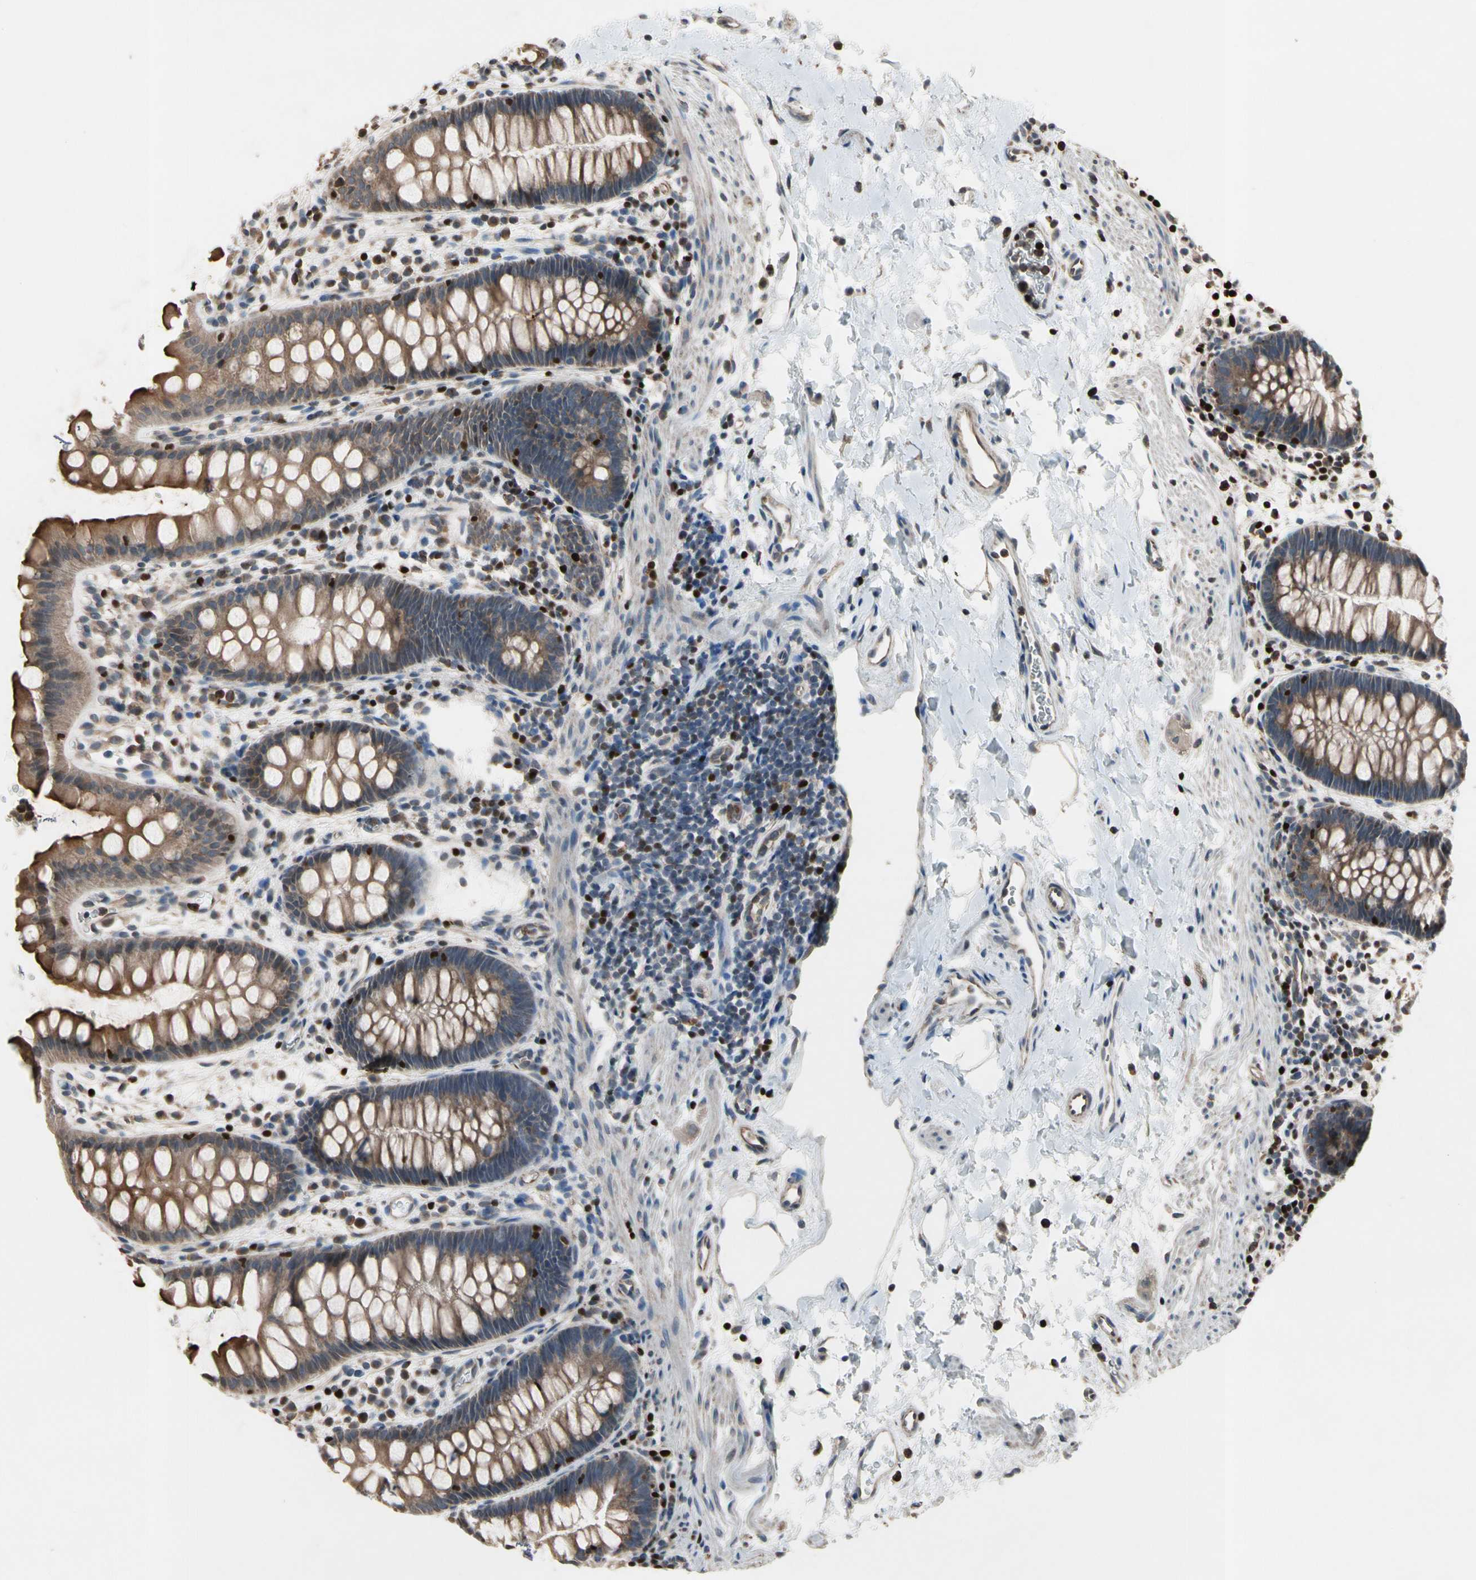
{"staining": {"intensity": "moderate", "quantity": "25%-75%", "location": "cytoplasmic/membranous"}, "tissue": "rectum", "cell_type": "Glandular cells", "image_type": "normal", "snomed": [{"axis": "morphology", "description": "Normal tissue, NOS"}, {"axis": "topography", "description": "Rectum"}], "caption": "This is a micrograph of IHC staining of unremarkable rectum, which shows moderate positivity in the cytoplasmic/membranous of glandular cells.", "gene": "TBX21", "patient": {"sex": "female", "age": 24}}